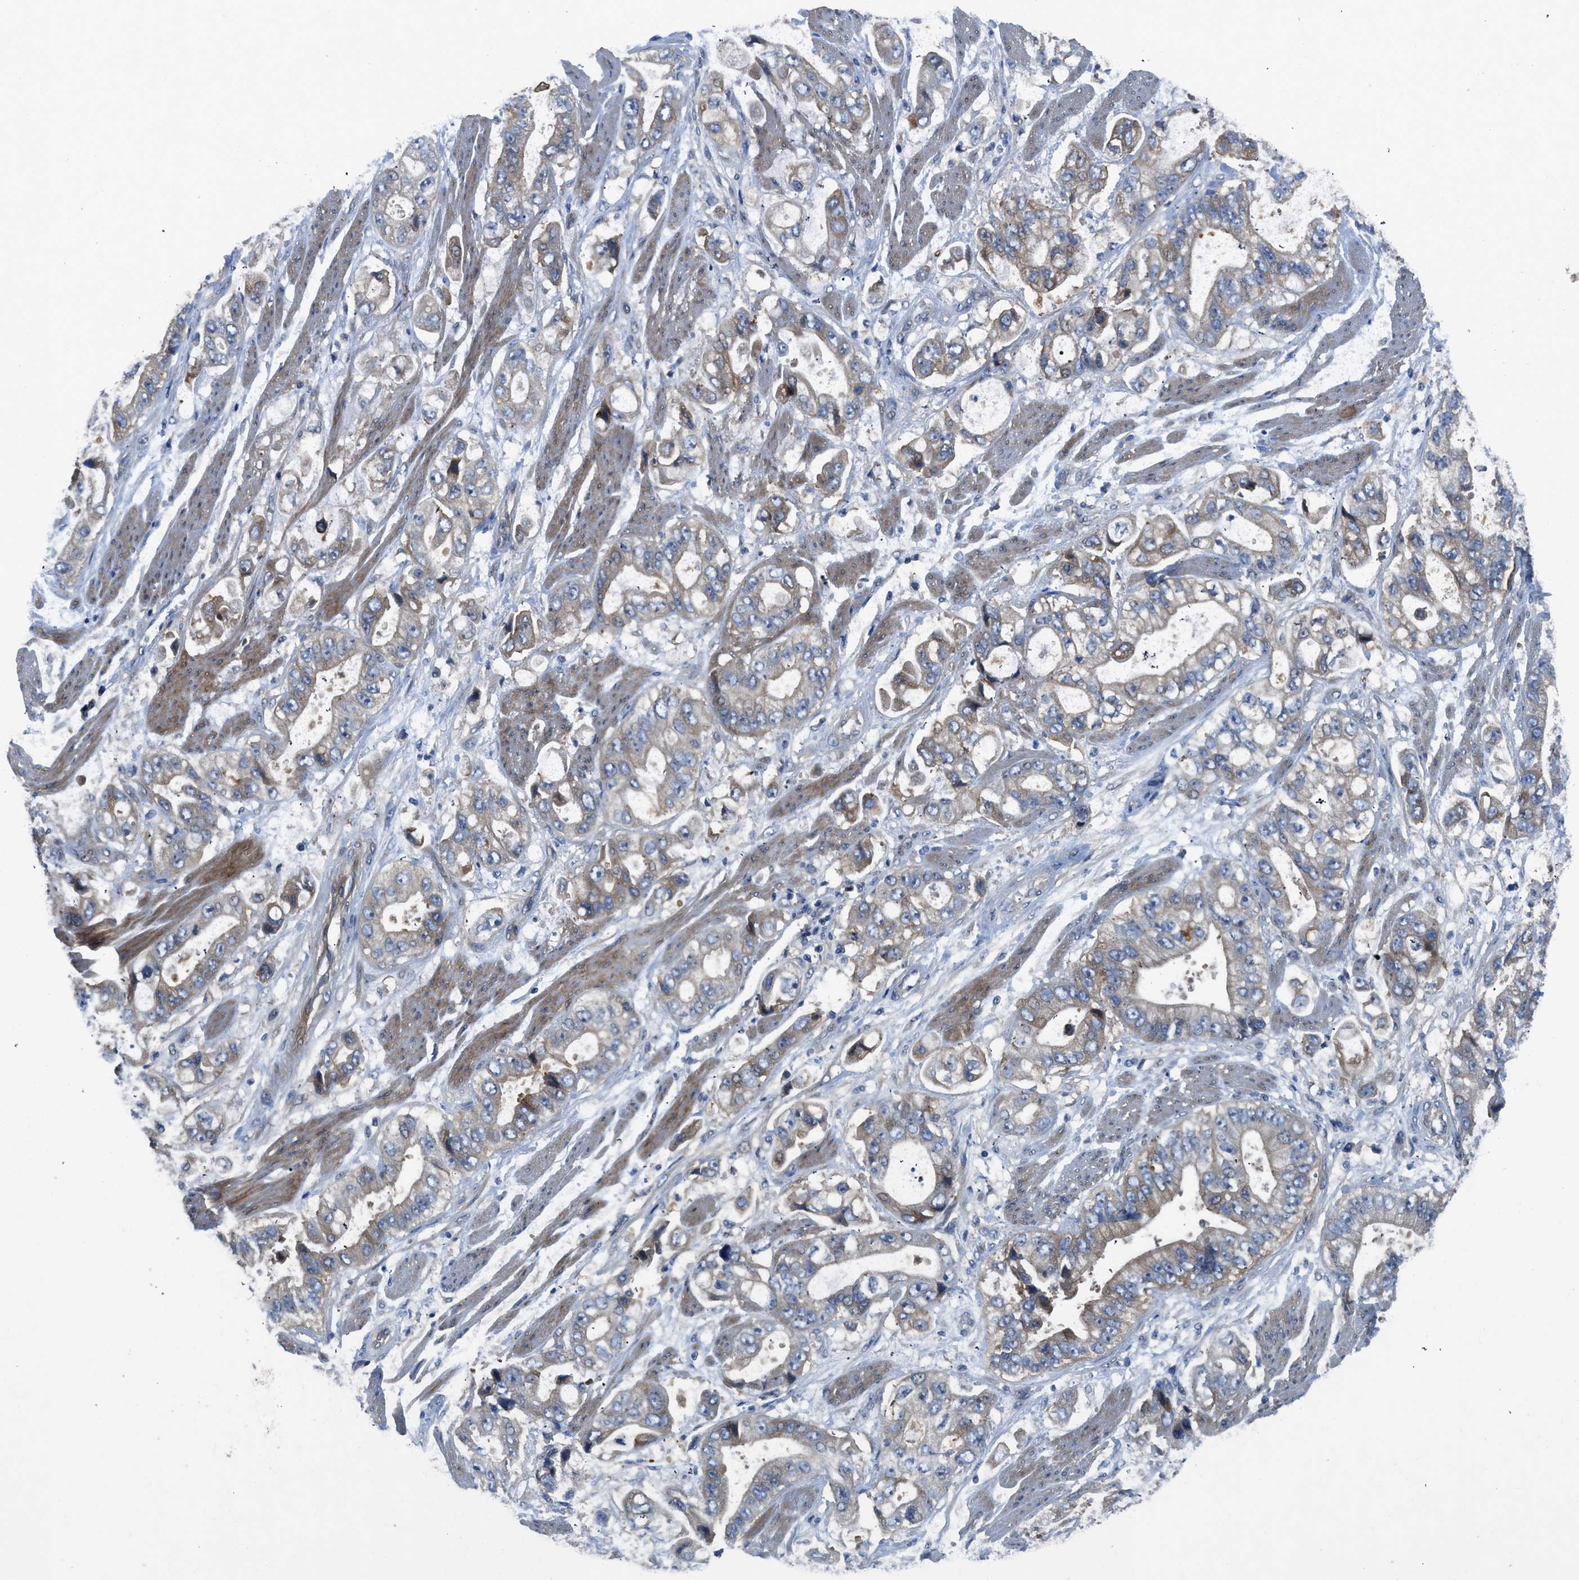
{"staining": {"intensity": "weak", "quantity": "25%-75%", "location": "cytoplasmic/membranous"}, "tissue": "stomach cancer", "cell_type": "Tumor cells", "image_type": "cancer", "snomed": [{"axis": "morphology", "description": "Normal tissue, NOS"}, {"axis": "morphology", "description": "Adenocarcinoma, NOS"}, {"axis": "topography", "description": "Stomach"}], "caption": "Immunohistochemistry (DAB (3,3'-diaminobenzidine)) staining of stomach adenocarcinoma demonstrates weak cytoplasmic/membranous protein expression in approximately 25%-75% of tumor cells.", "gene": "PANX1", "patient": {"sex": "male", "age": 62}}